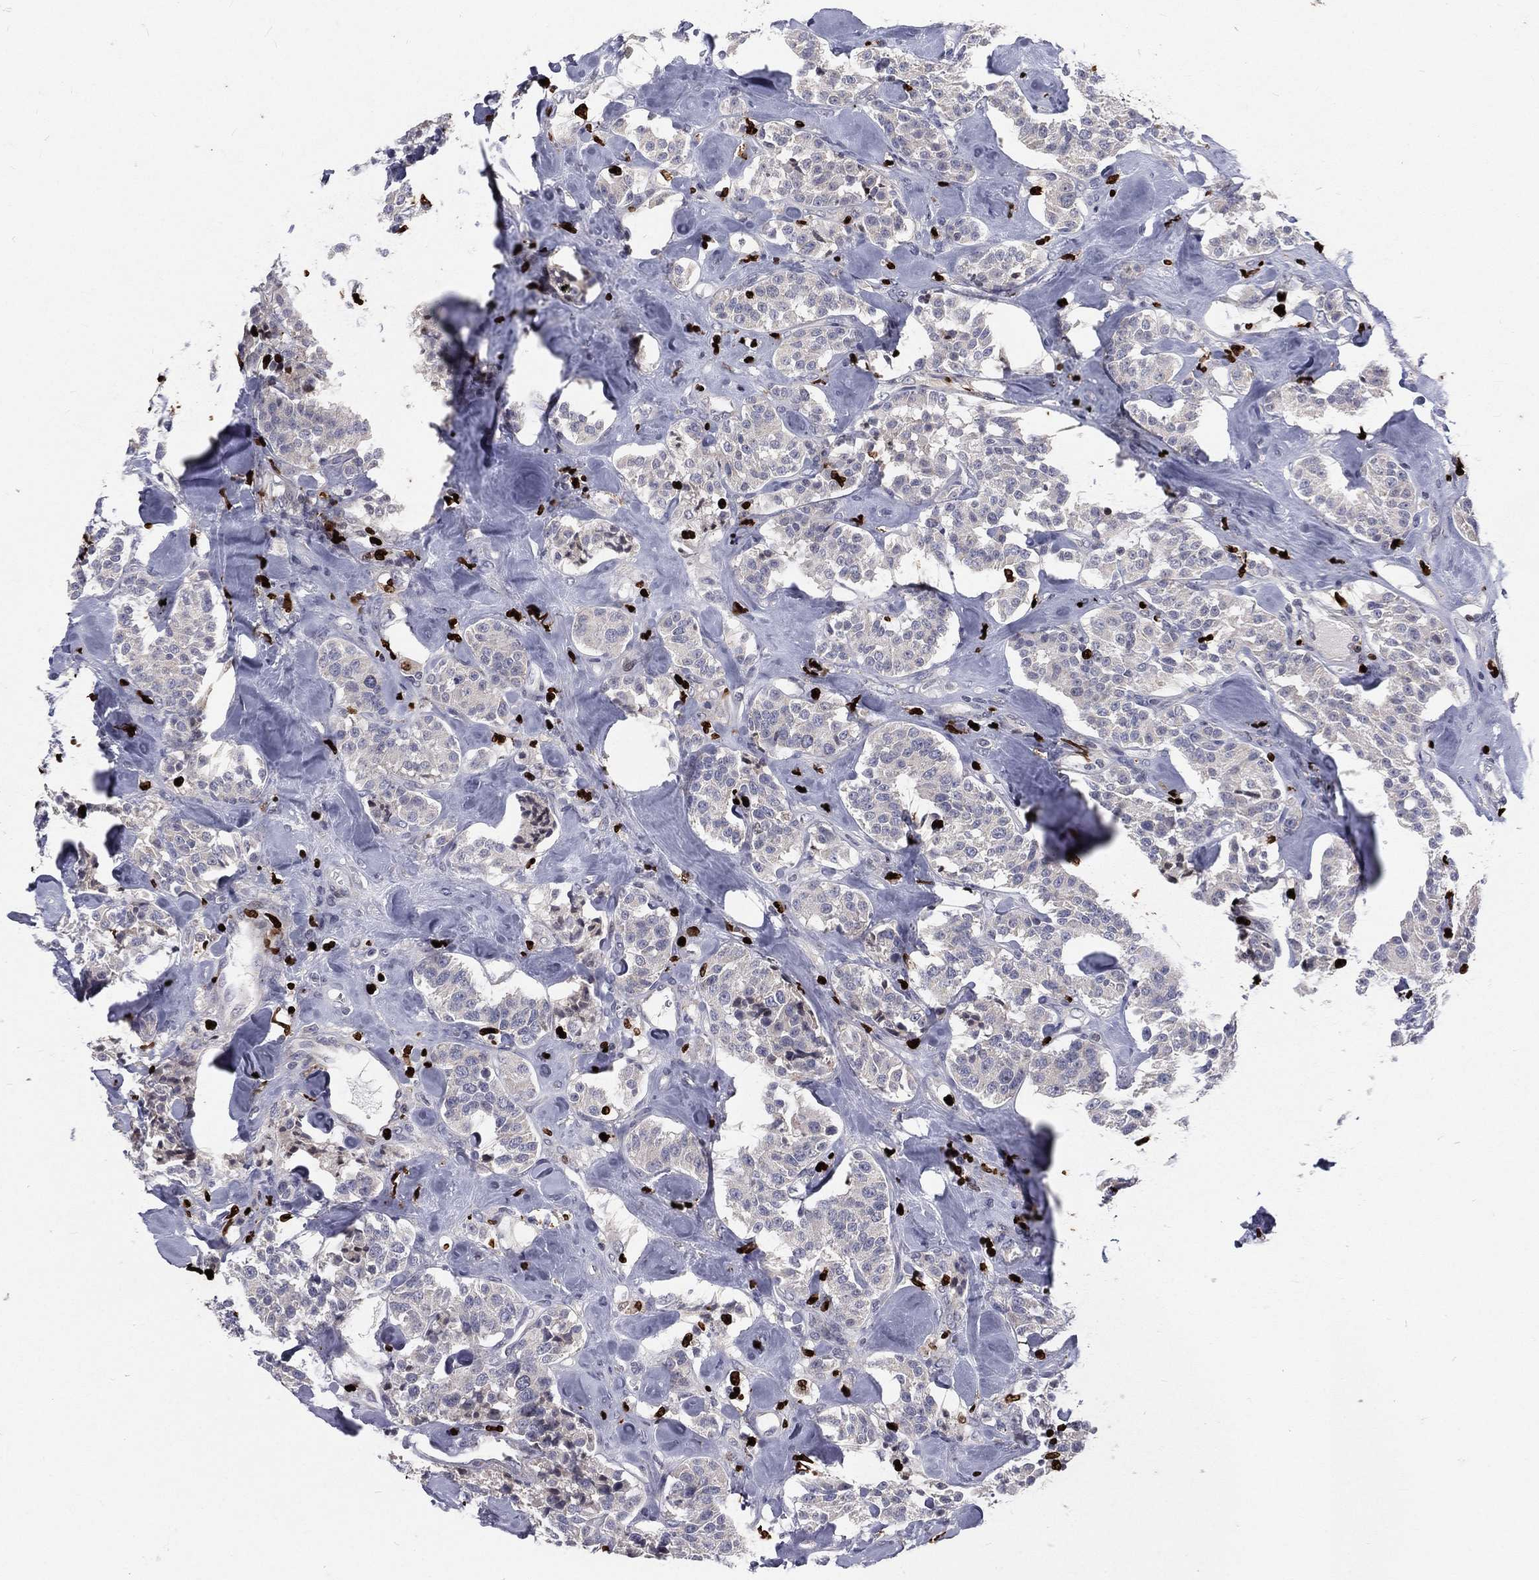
{"staining": {"intensity": "negative", "quantity": "none", "location": "none"}, "tissue": "carcinoid", "cell_type": "Tumor cells", "image_type": "cancer", "snomed": [{"axis": "morphology", "description": "Carcinoid, malignant, NOS"}, {"axis": "topography", "description": "Pancreas"}], "caption": "A high-resolution photomicrograph shows immunohistochemistry (IHC) staining of carcinoid, which shows no significant positivity in tumor cells.", "gene": "MNDA", "patient": {"sex": "male", "age": 41}}